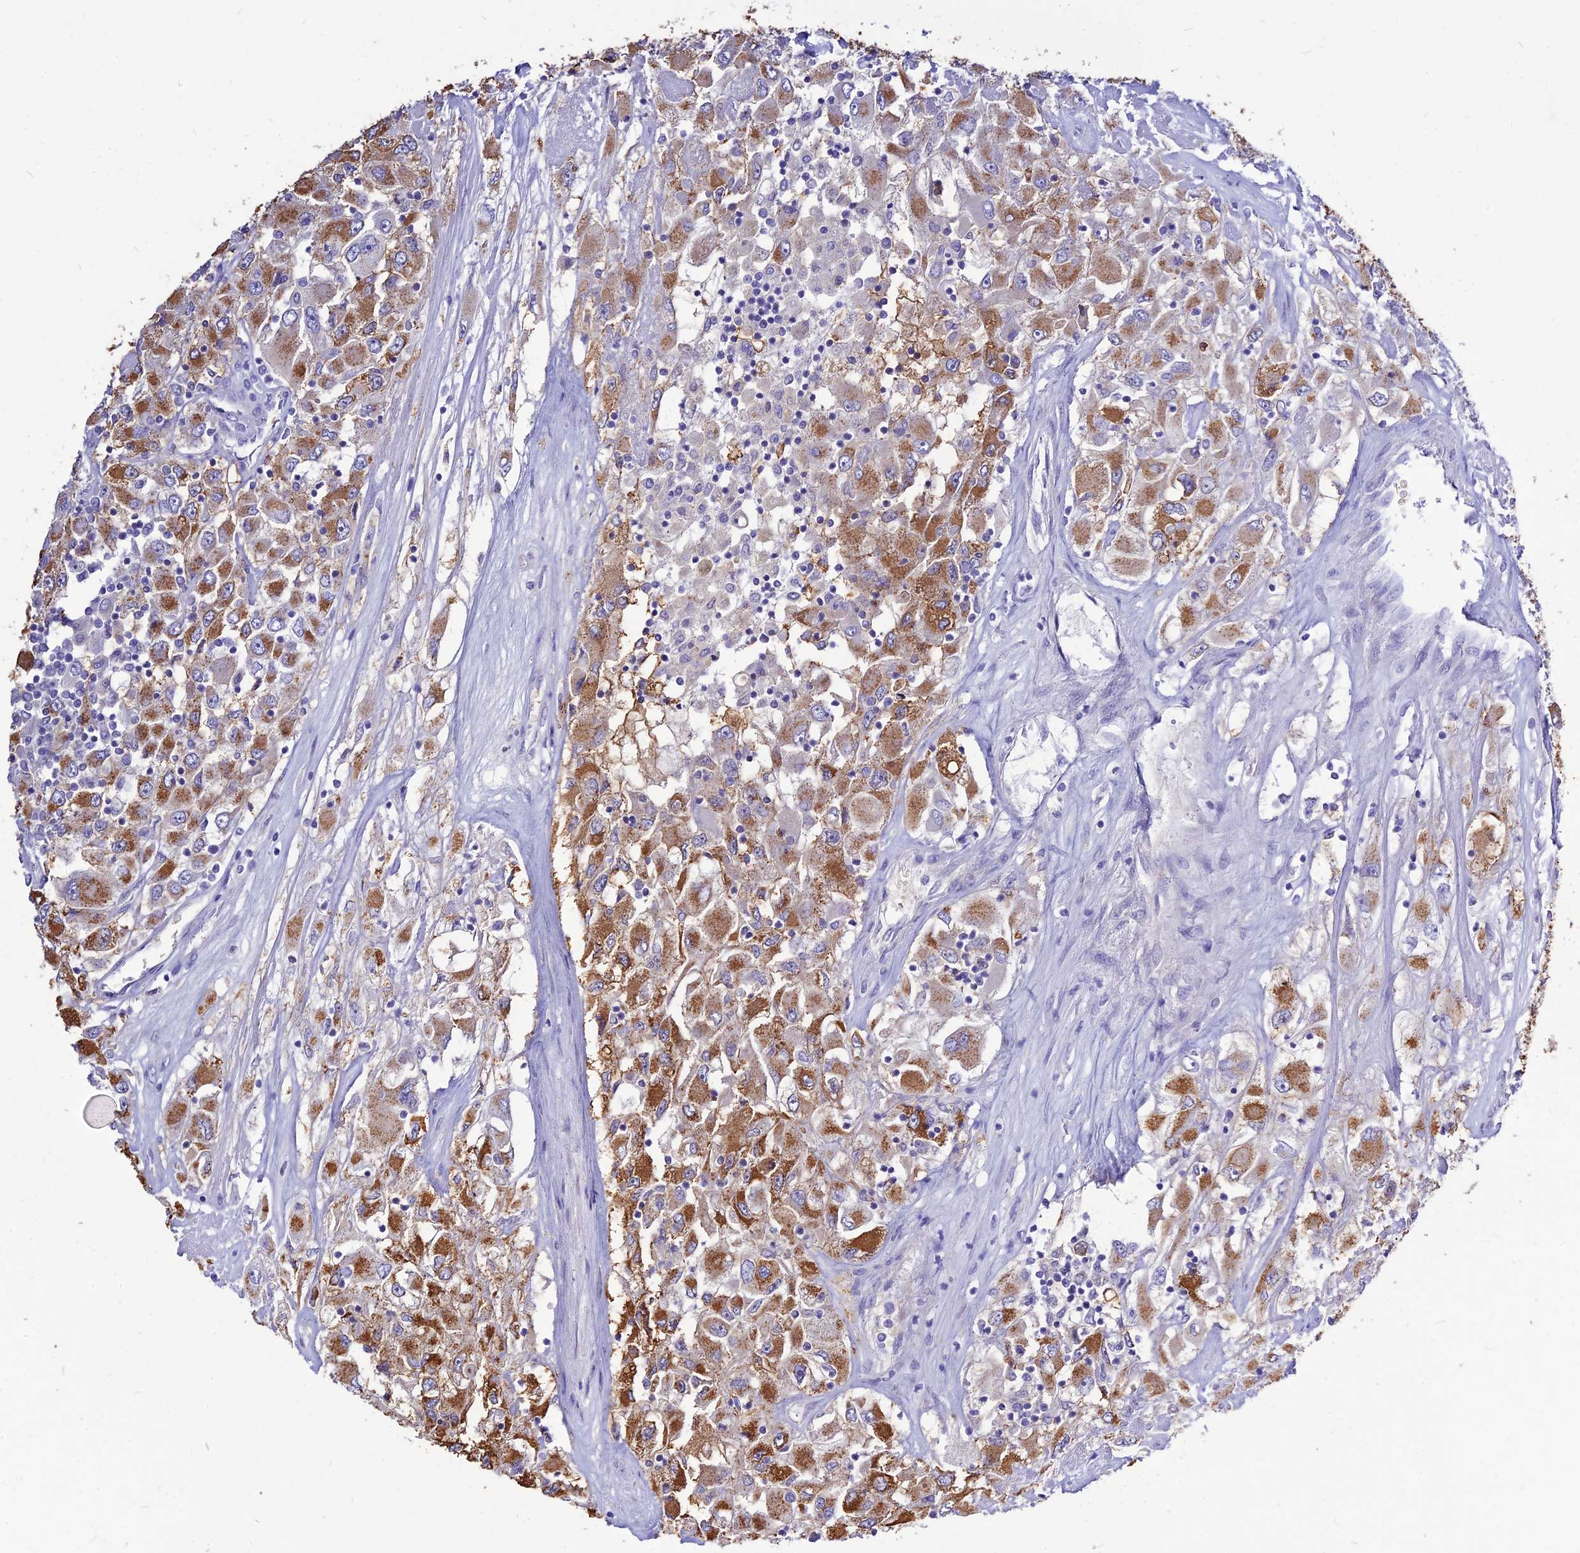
{"staining": {"intensity": "moderate", "quantity": ">75%", "location": "cytoplasmic/membranous"}, "tissue": "renal cancer", "cell_type": "Tumor cells", "image_type": "cancer", "snomed": [{"axis": "morphology", "description": "Adenocarcinoma, NOS"}, {"axis": "topography", "description": "Kidney"}], "caption": "The immunohistochemical stain labels moderate cytoplasmic/membranous staining in tumor cells of renal cancer tissue.", "gene": "CZIB", "patient": {"sex": "female", "age": 52}}